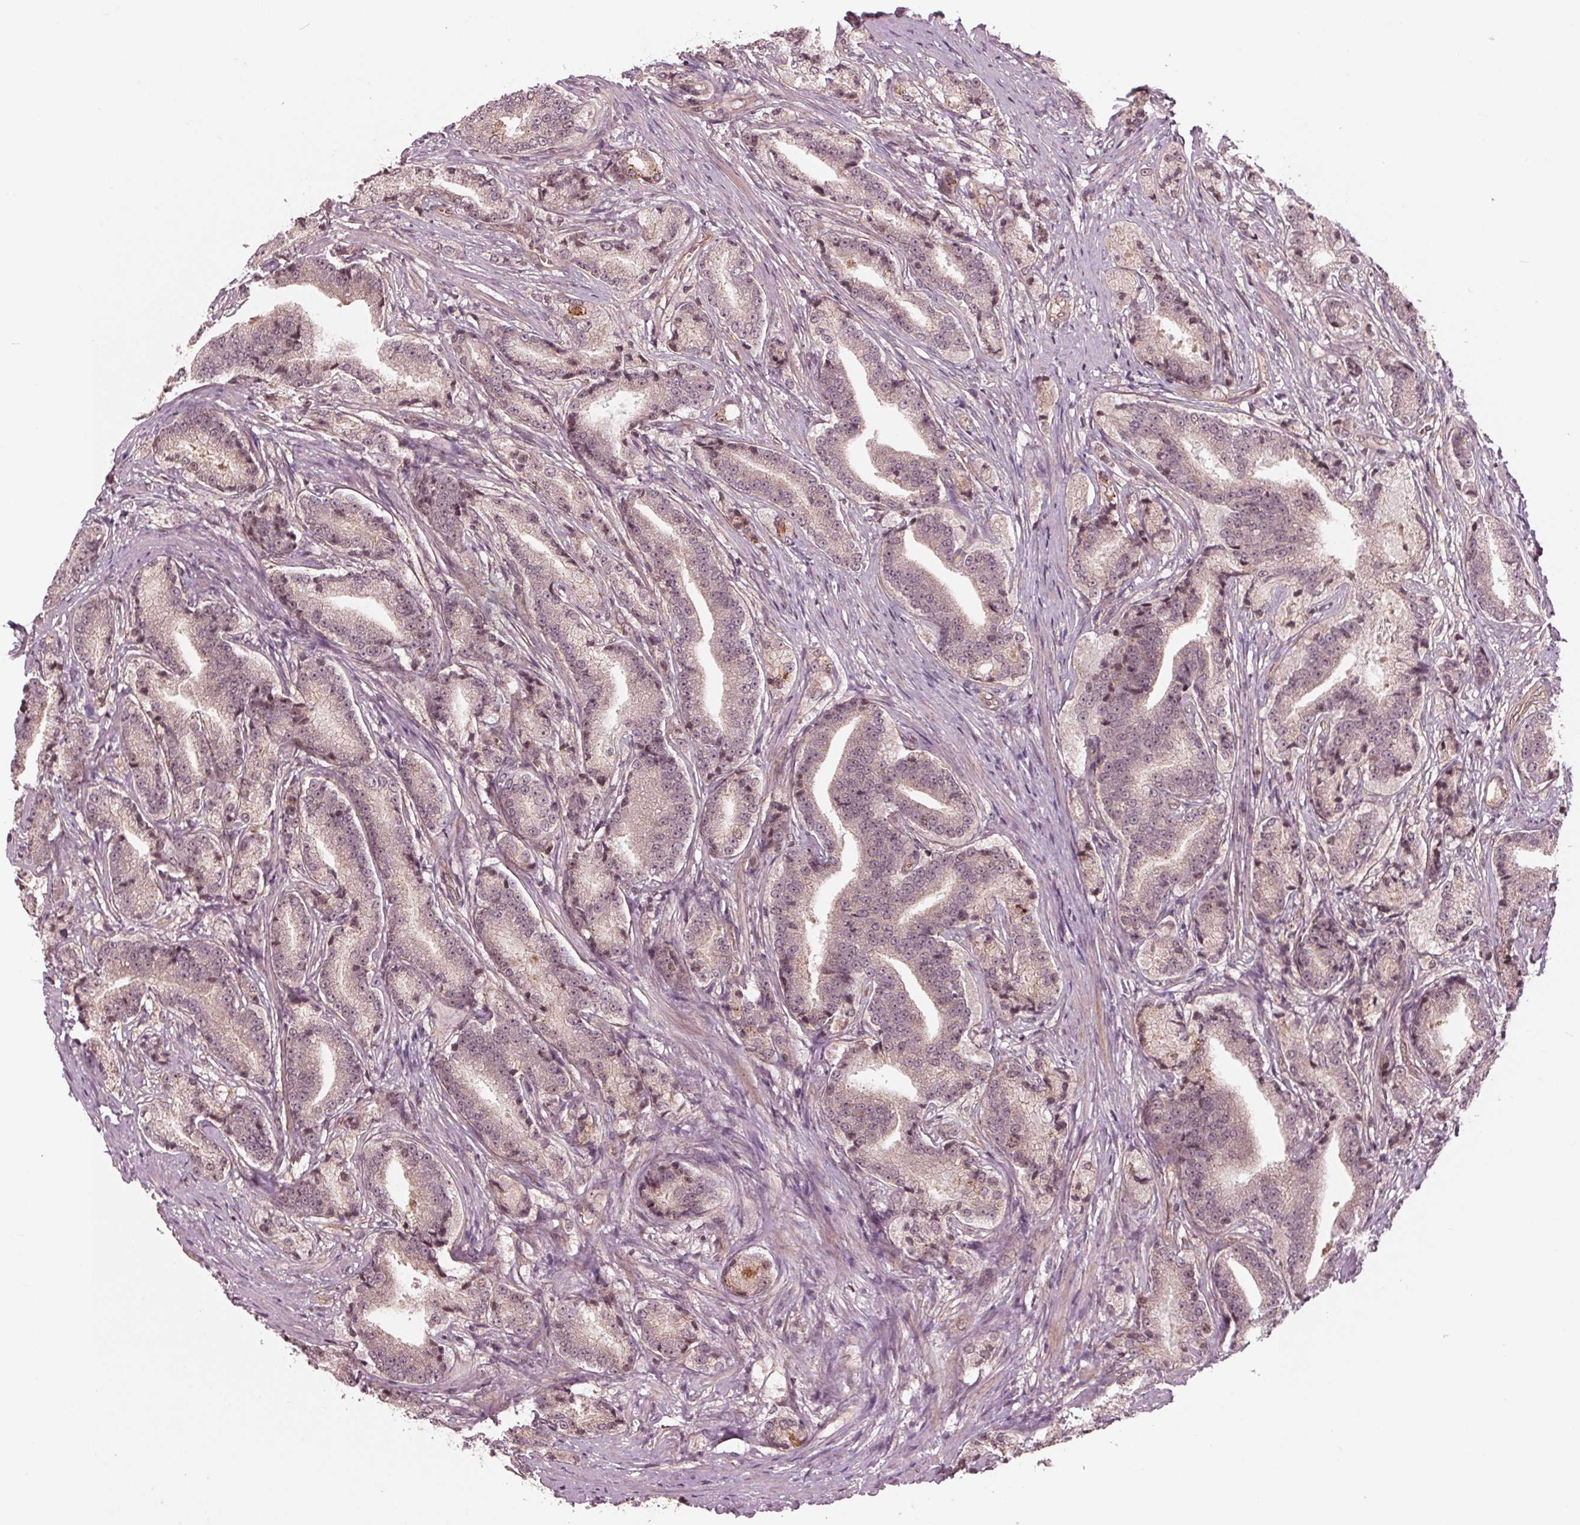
{"staining": {"intensity": "negative", "quantity": "none", "location": "none"}, "tissue": "prostate cancer", "cell_type": "Tumor cells", "image_type": "cancer", "snomed": [{"axis": "morphology", "description": "Adenocarcinoma, High grade"}, {"axis": "topography", "description": "Prostate and seminal vesicle, NOS"}], "caption": "The histopathology image reveals no staining of tumor cells in high-grade adenocarcinoma (prostate).", "gene": "BTBD1", "patient": {"sex": "male", "age": 61}}